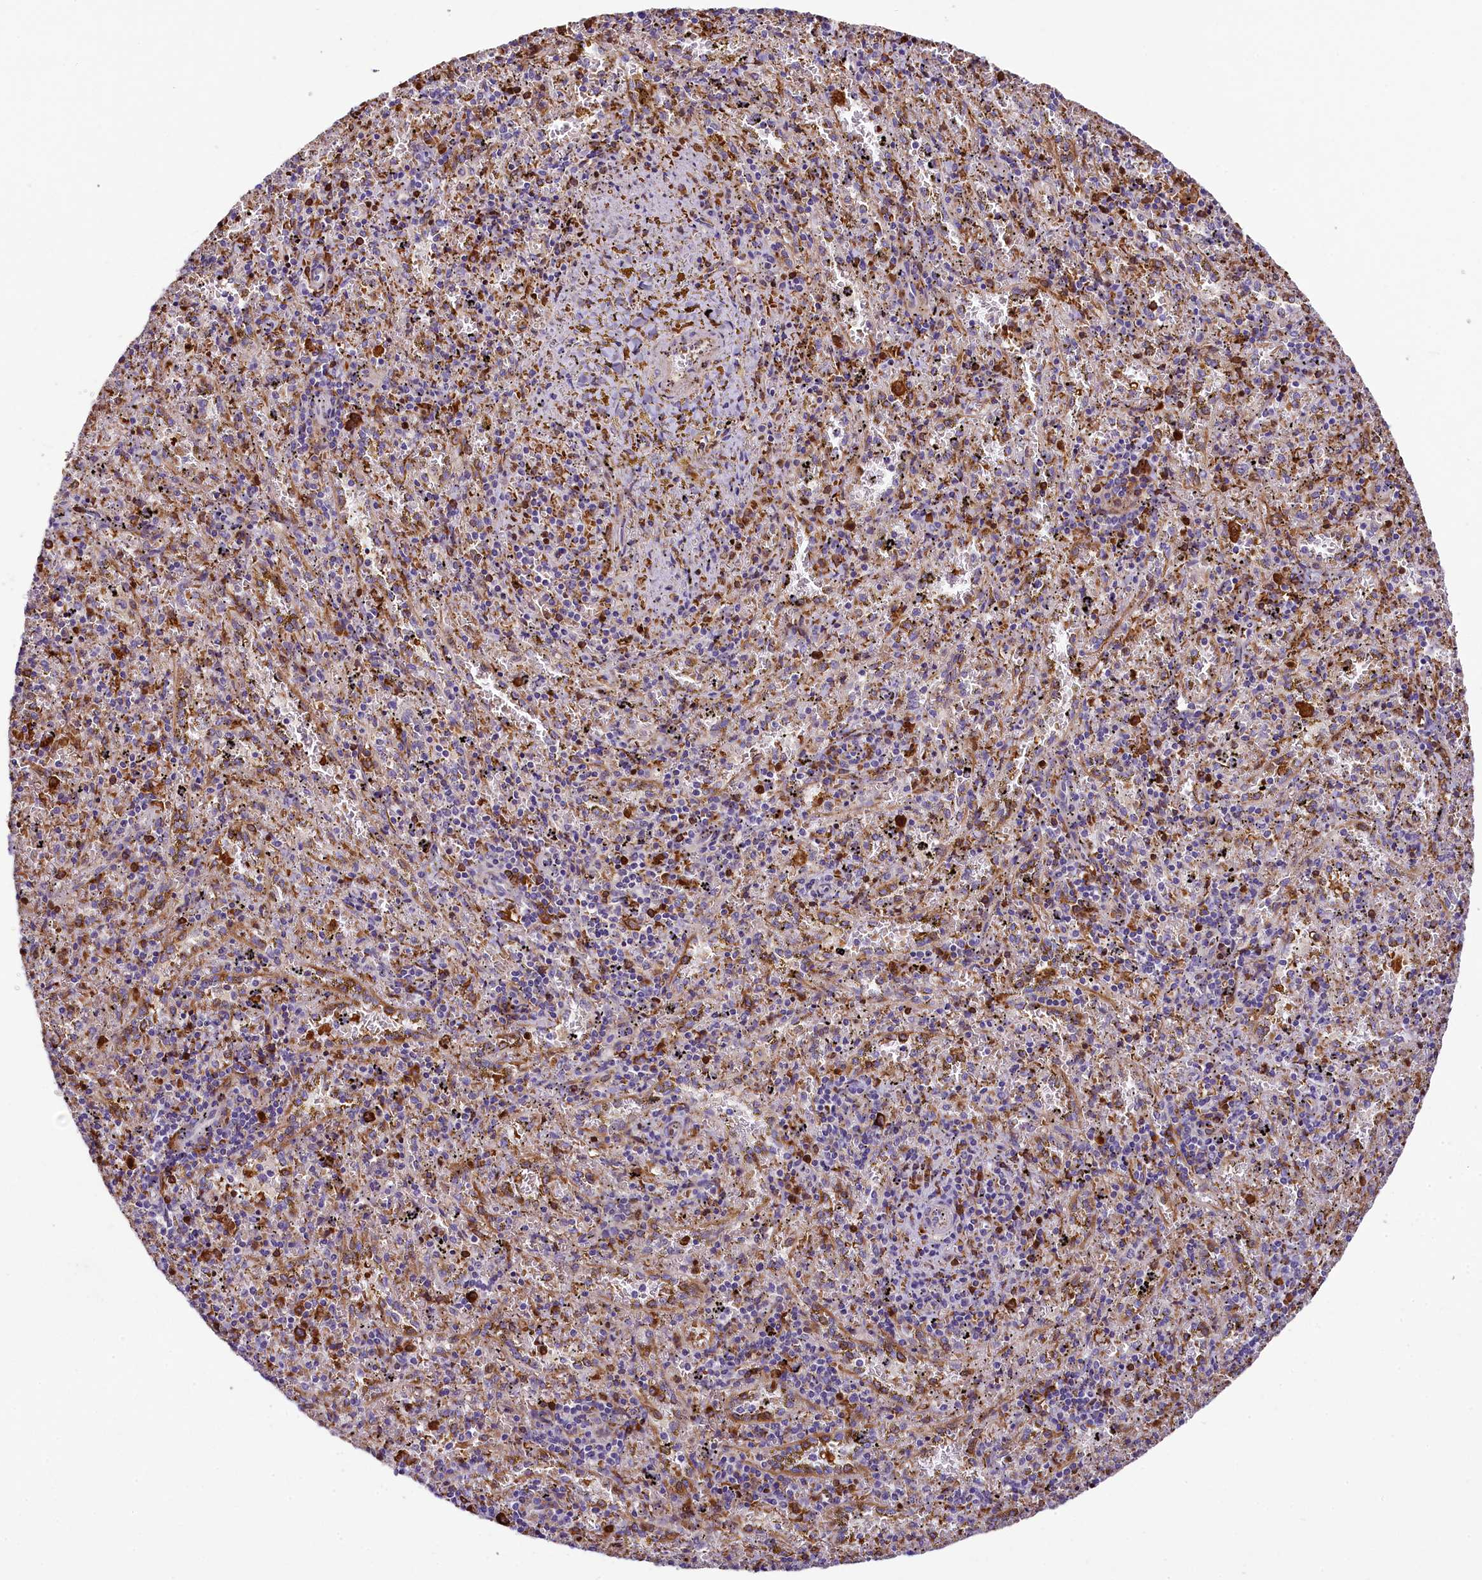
{"staining": {"intensity": "moderate", "quantity": "<25%", "location": "cytoplasmic/membranous"}, "tissue": "spleen", "cell_type": "Cells in red pulp", "image_type": "normal", "snomed": [{"axis": "morphology", "description": "Normal tissue, NOS"}, {"axis": "topography", "description": "Spleen"}], "caption": "Protein staining exhibits moderate cytoplasmic/membranous expression in approximately <25% of cells in red pulp in unremarkable spleen.", "gene": "LARP4", "patient": {"sex": "male", "age": 11}}